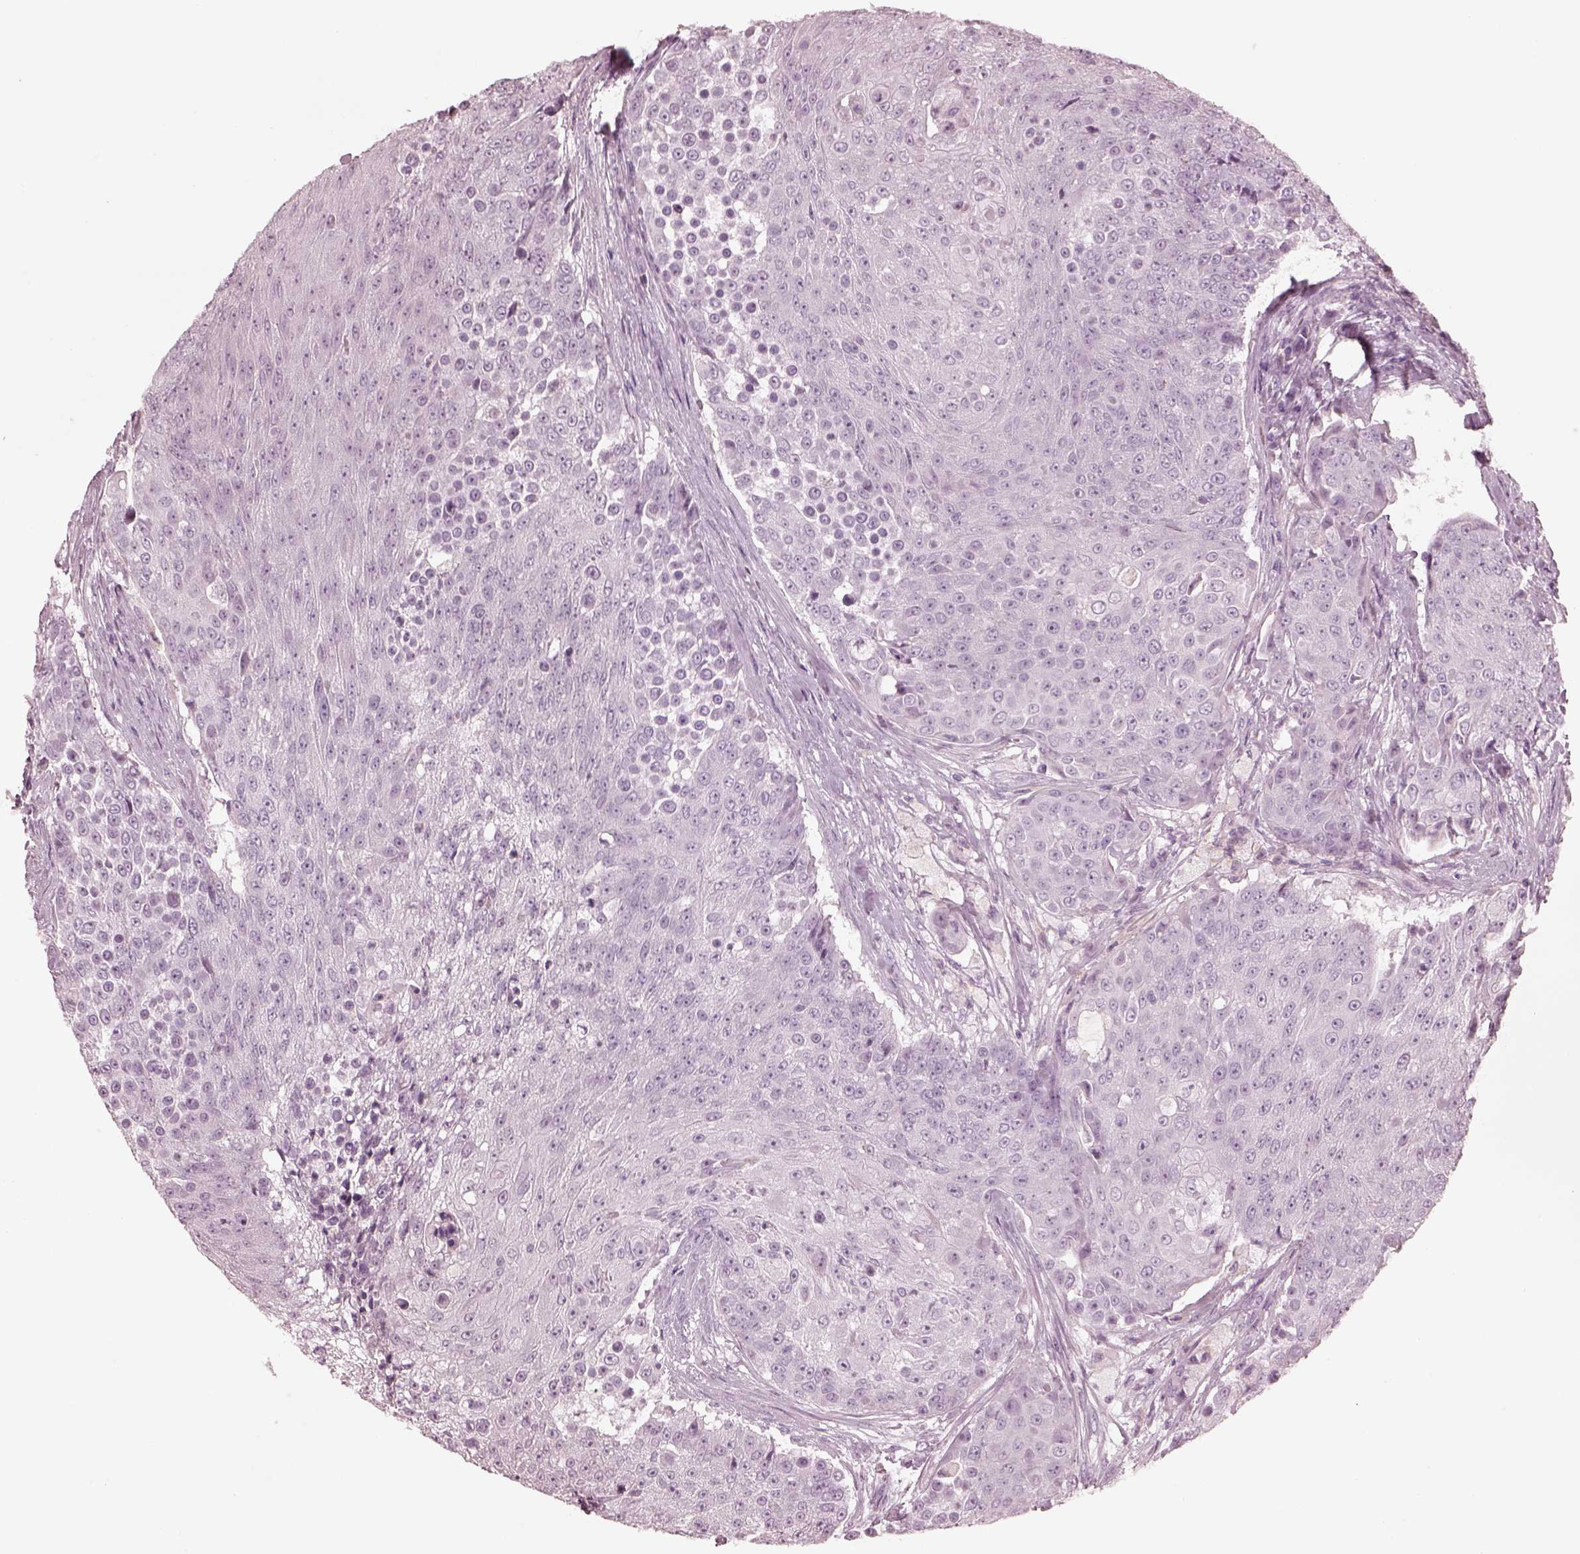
{"staining": {"intensity": "negative", "quantity": "none", "location": "none"}, "tissue": "urothelial cancer", "cell_type": "Tumor cells", "image_type": "cancer", "snomed": [{"axis": "morphology", "description": "Urothelial carcinoma, High grade"}, {"axis": "topography", "description": "Urinary bladder"}], "caption": "This photomicrograph is of urothelial cancer stained with immunohistochemistry to label a protein in brown with the nuclei are counter-stained blue. There is no expression in tumor cells.", "gene": "RSPH9", "patient": {"sex": "female", "age": 63}}